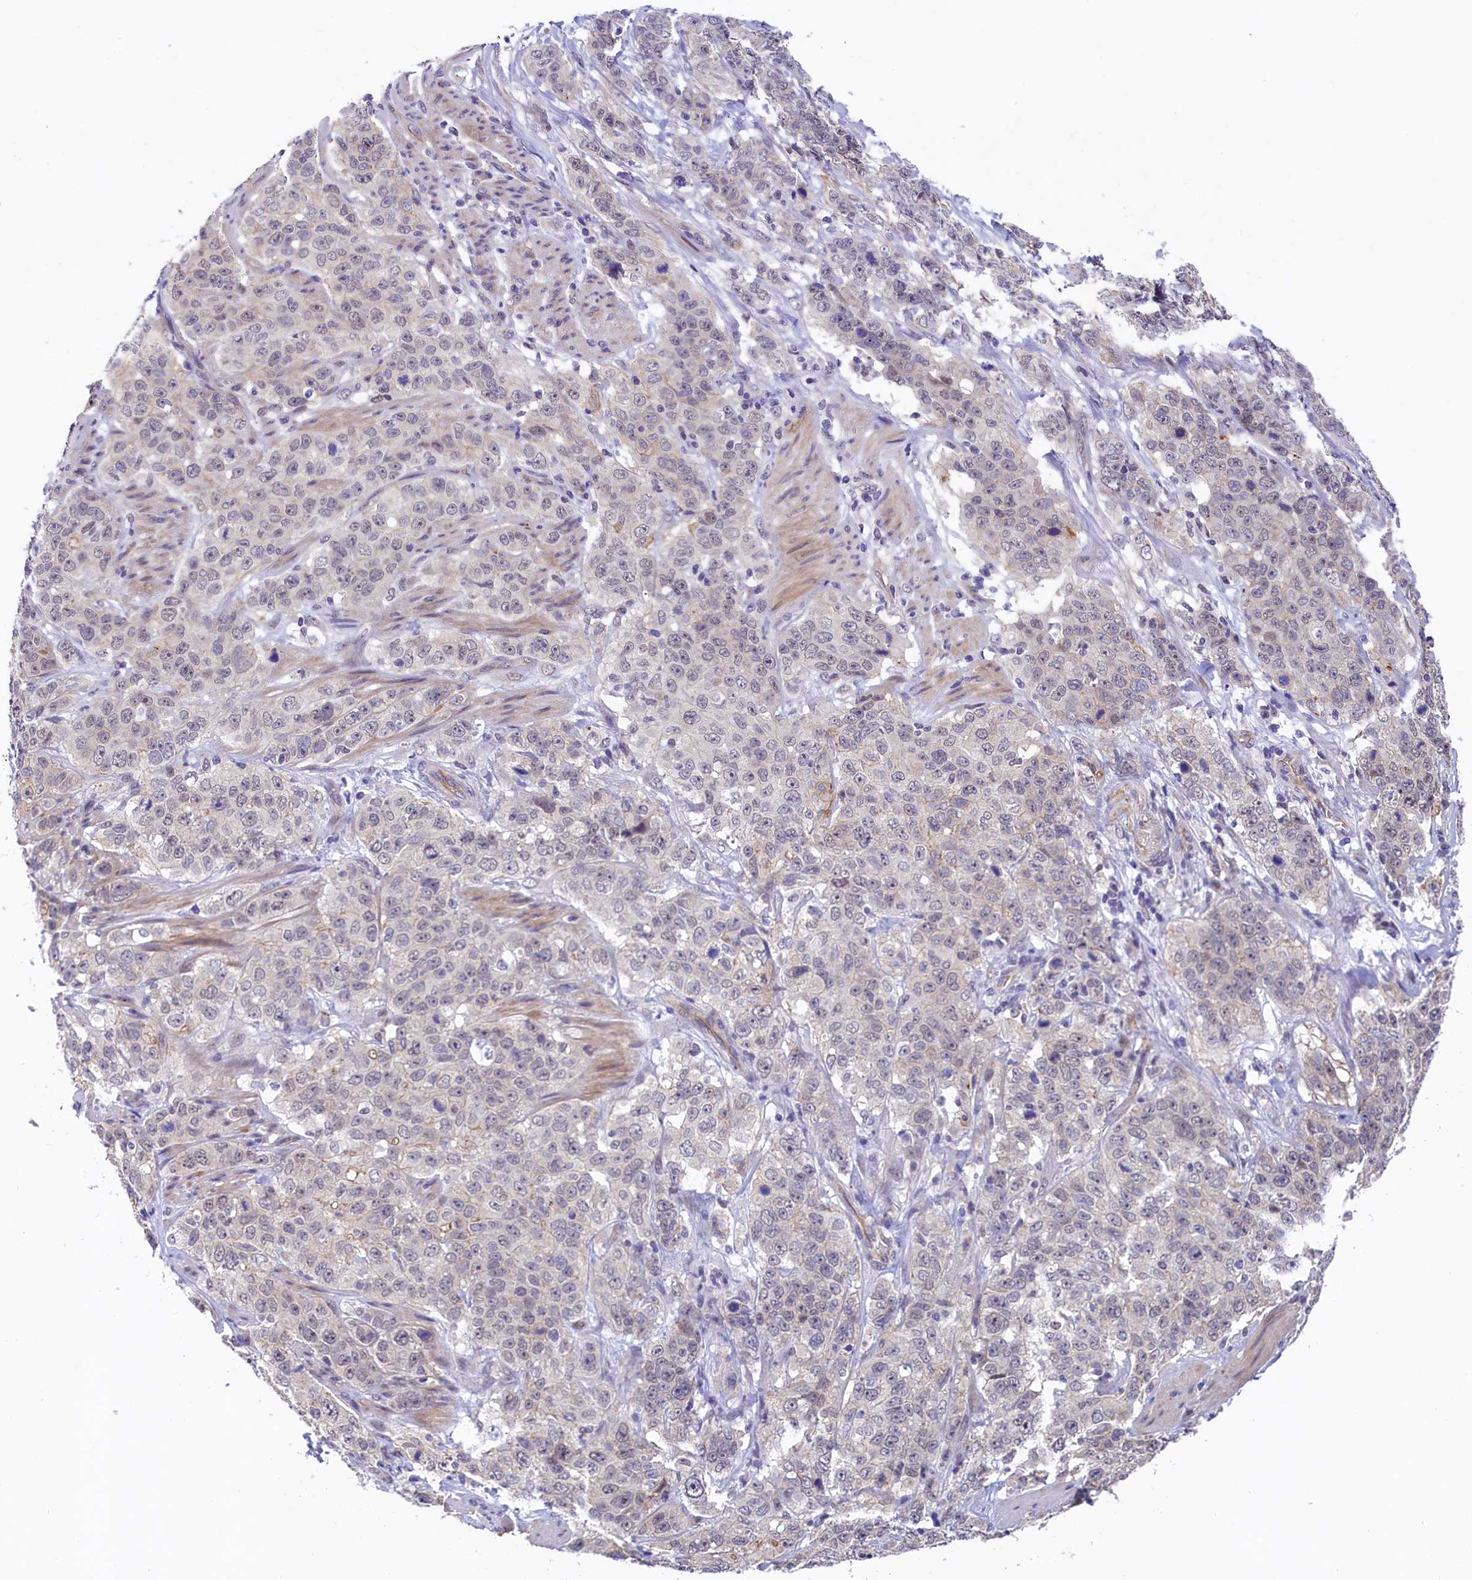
{"staining": {"intensity": "negative", "quantity": "none", "location": "none"}, "tissue": "stomach cancer", "cell_type": "Tumor cells", "image_type": "cancer", "snomed": [{"axis": "morphology", "description": "Adenocarcinoma, NOS"}, {"axis": "topography", "description": "Stomach"}], "caption": "DAB (3,3'-diaminobenzidine) immunohistochemical staining of human stomach adenocarcinoma shows no significant positivity in tumor cells.", "gene": "ARL14EP", "patient": {"sex": "male", "age": 48}}